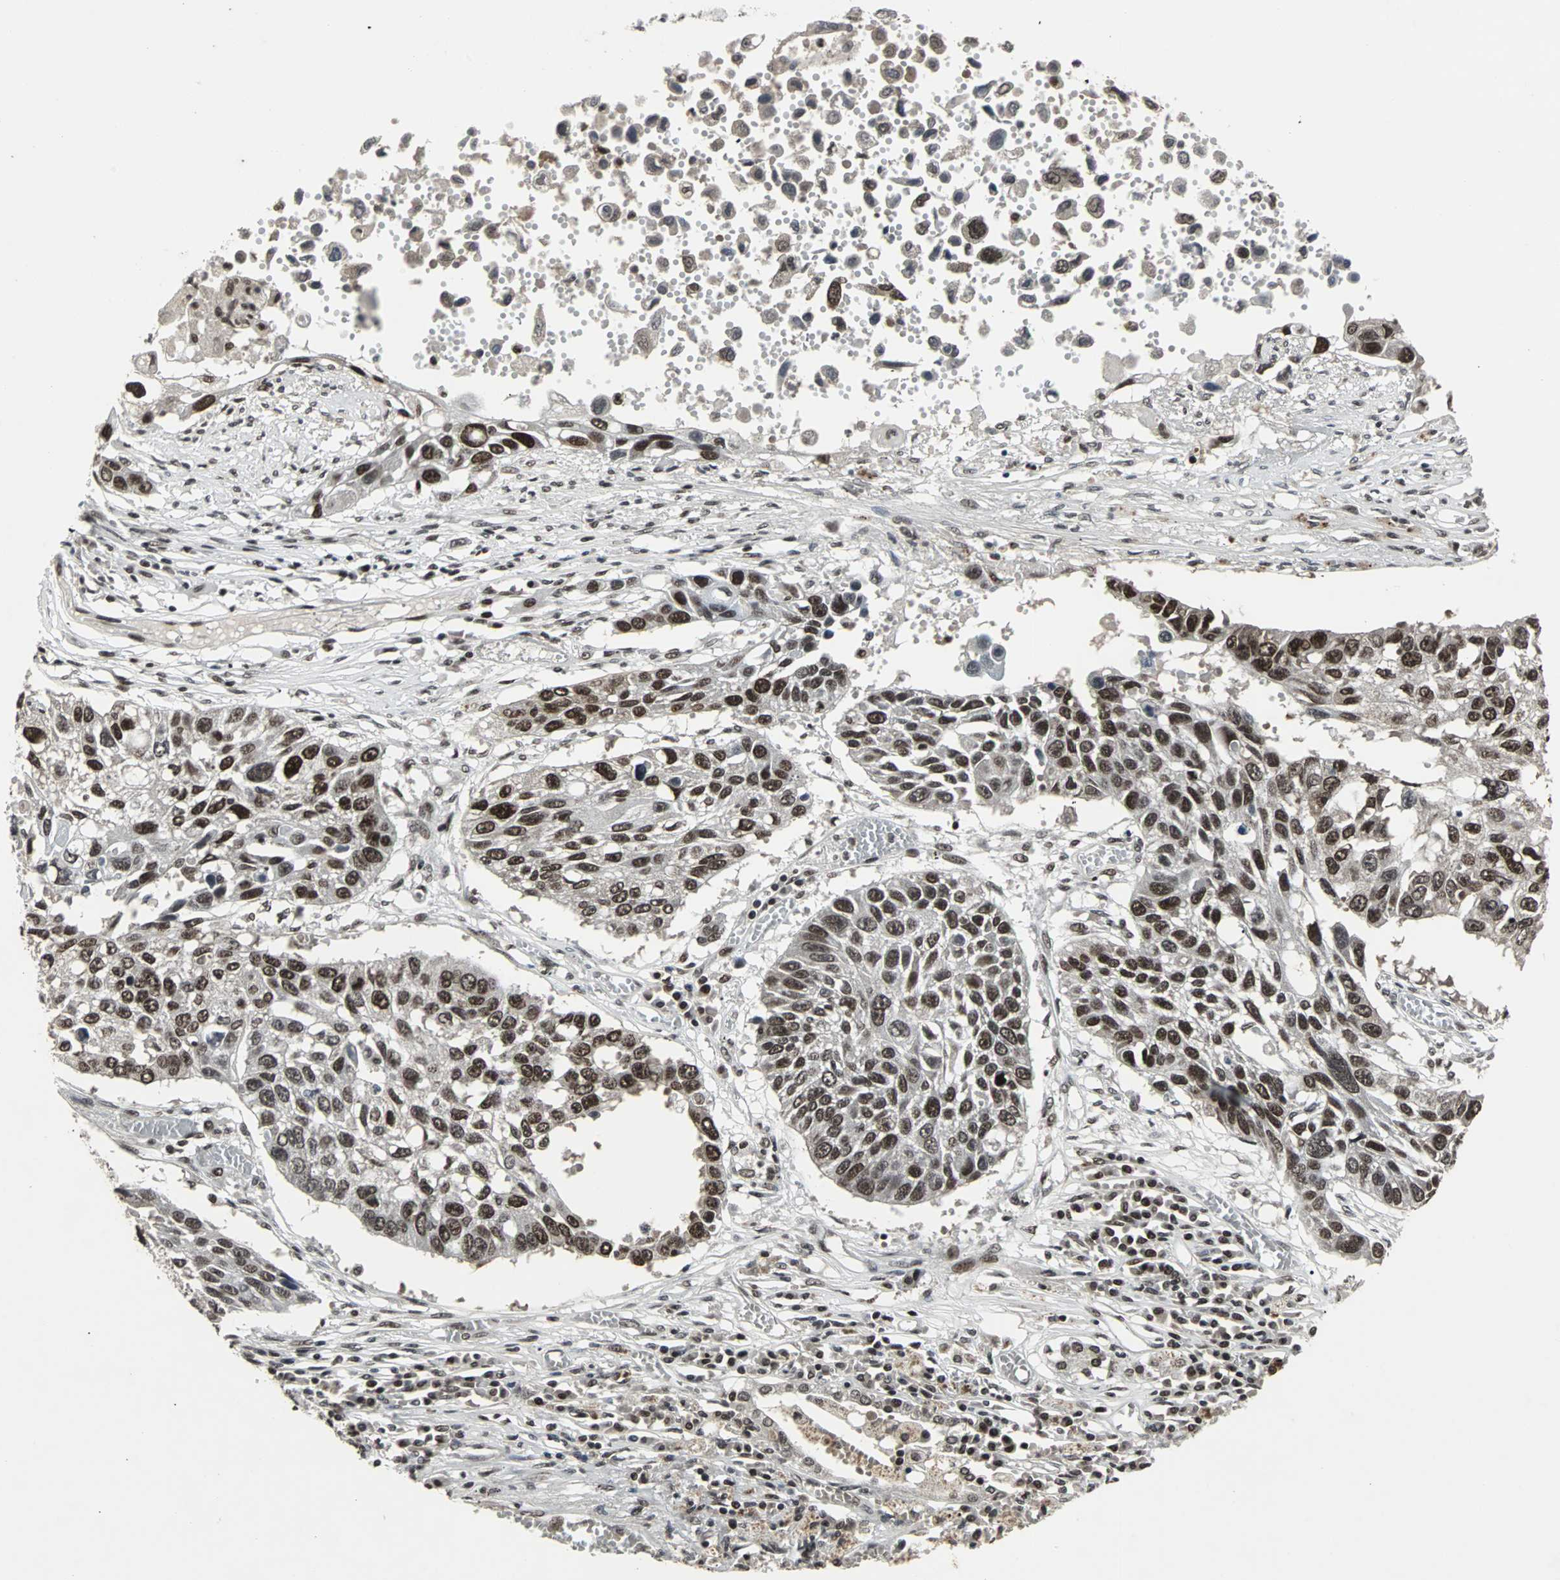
{"staining": {"intensity": "strong", "quantity": ">75%", "location": "nuclear"}, "tissue": "lung cancer", "cell_type": "Tumor cells", "image_type": "cancer", "snomed": [{"axis": "morphology", "description": "Squamous cell carcinoma, NOS"}, {"axis": "topography", "description": "Lung"}], "caption": "Strong nuclear positivity is identified in about >75% of tumor cells in lung cancer.", "gene": "PNKP", "patient": {"sex": "male", "age": 71}}